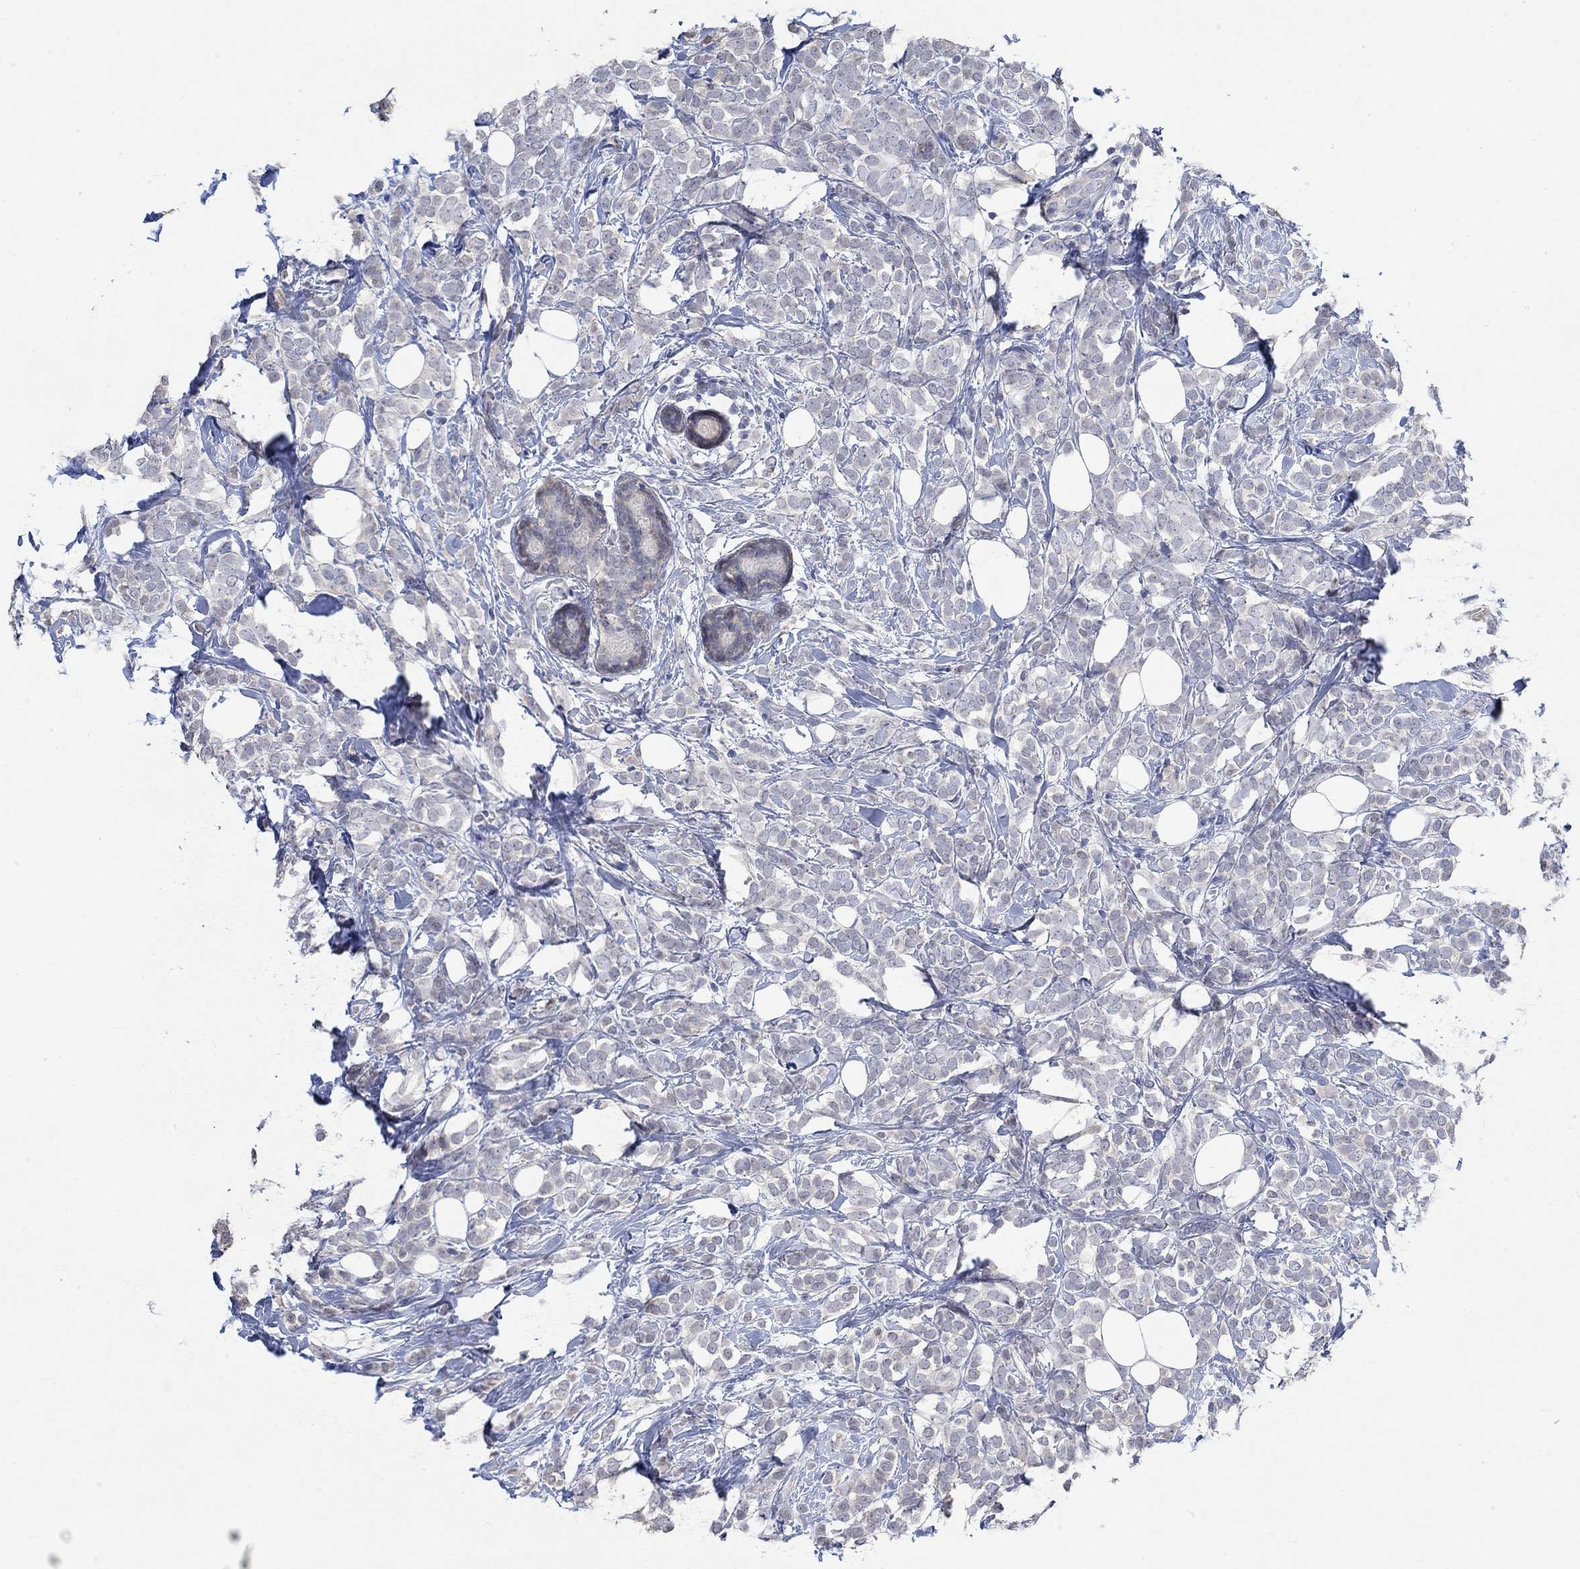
{"staining": {"intensity": "negative", "quantity": "none", "location": "none"}, "tissue": "breast cancer", "cell_type": "Tumor cells", "image_type": "cancer", "snomed": [{"axis": "morphology", "description": "Lobular carcinoma"}, {"axis": "topography", "description": "Breast"}], "caption": "DAB immunohistochemical staining of breast lobular carcinoma reveals no significant positivity in tumor cells.", "gene": "PNMA5", "patient": {"sex": "female", "age": 49}}